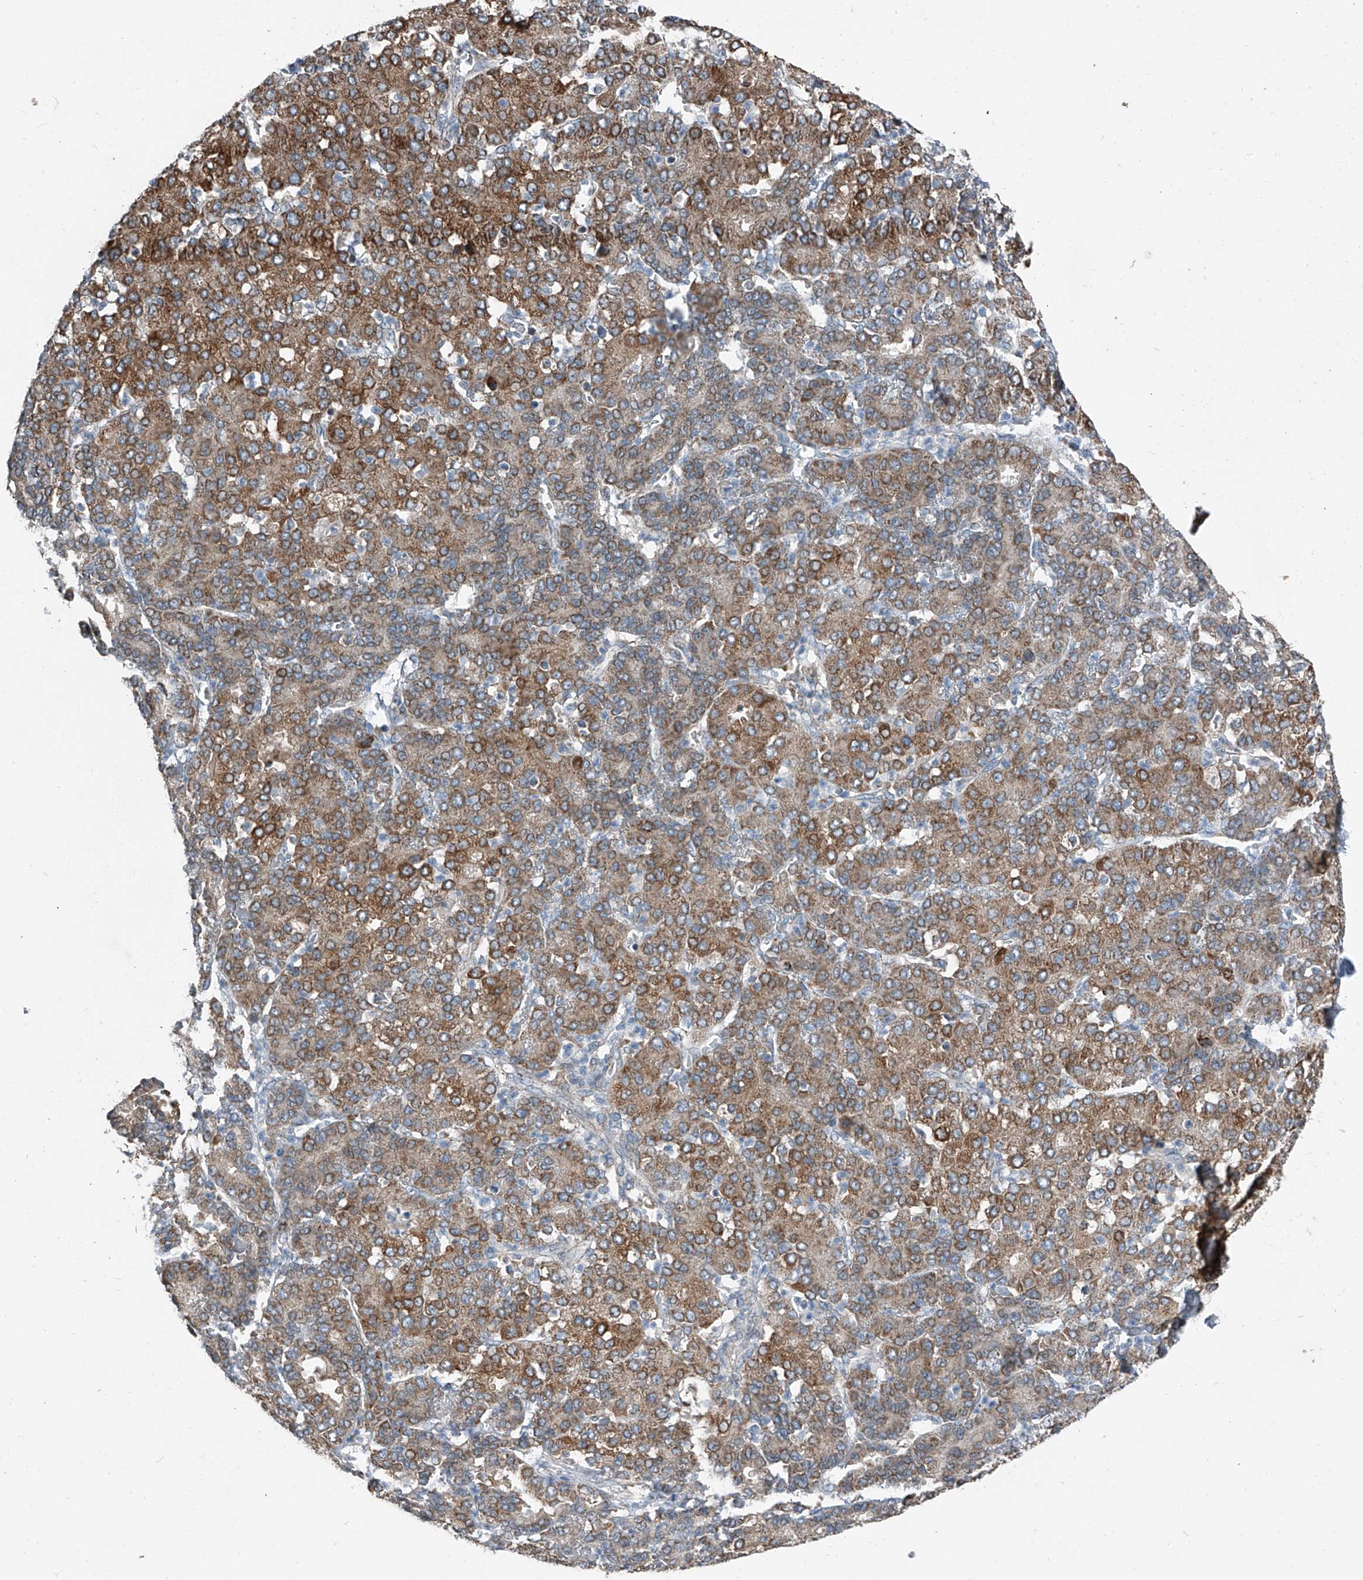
{"staining": {"intensity": "moderate", "quantity": ">75%", "location": "cytoplasmic/membranous"}, "tissue": "liver cancer", "cell_type": "Tumor cells", "image_type": "cancer", "snomed": [{"axis": "morphology", "description": "Carcinoma, Hepatocellular, NOS"}, {"axis": "topography", "description": "Liver"}], "caption": "Immunohistochemistry (IHC) (DAB) staining of human hepatocellular carcinoma (liver) demonstrates moderate cytoplasmic/membranous protein staining in about >75% of tumor cells. (DAB (3,3'-diaminobenzidine) IHC, brown staining for protein, blue staining for nuclei).", "gene": "CHRNA7", "patient": {"sex": "male", "age": 65}}